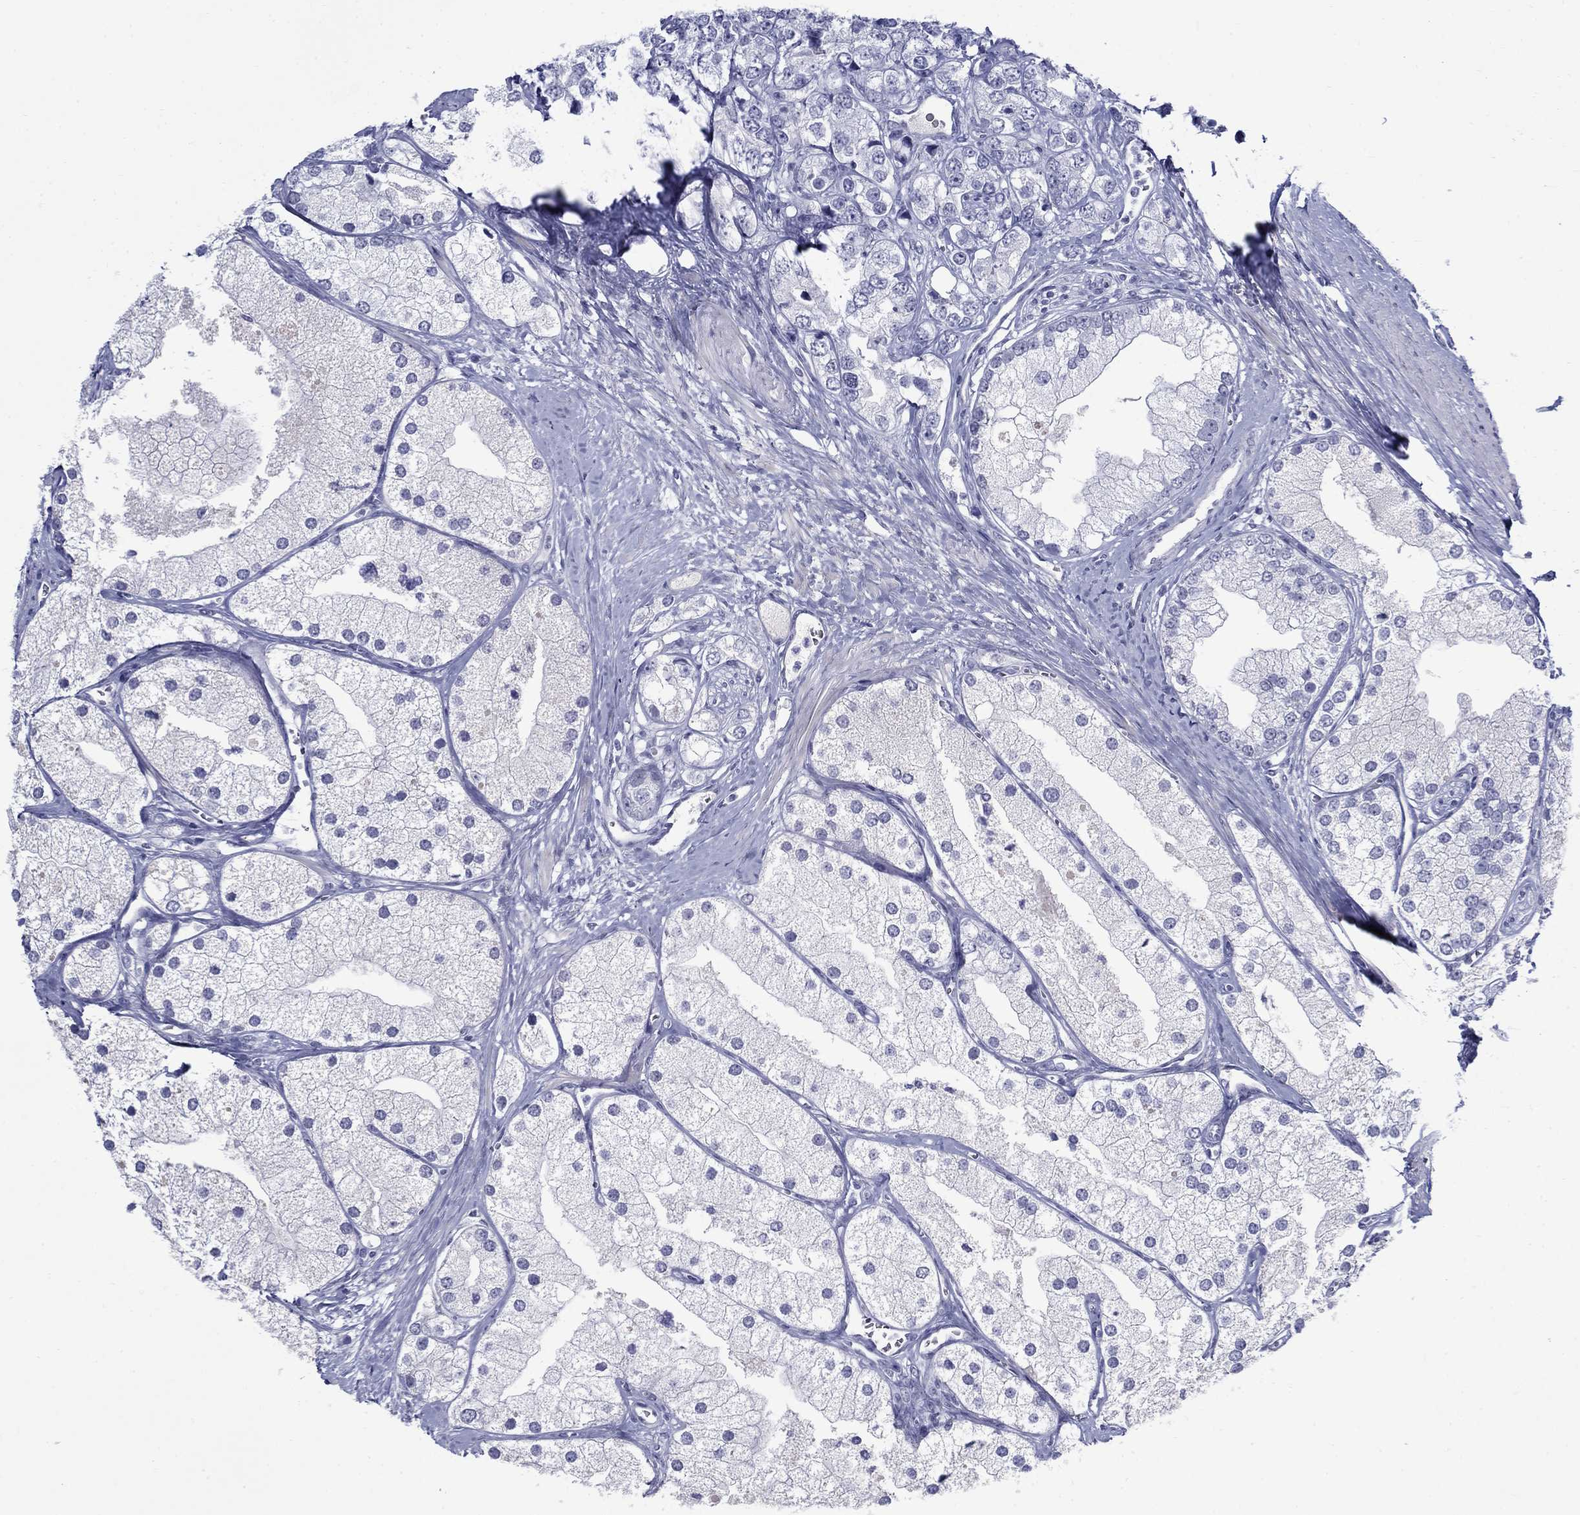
{"staining": {"intensity": "negative", "quantity": "none", "location": "none"}, "tissue": "prostate cancer", "cell_type": "Tumor cells", "image_type": "cancer", "snomed": [{"axis": "morphology", "description": "Adenocarcinoma, NOS"}, {"axis": "topography", "description": "Prostate and seminal vesicle, NOS"}, {"axis": "topography", "description": "Prostate"}], "caption": "Immunohistochemistry of prostate cancer demonstrates no staining in tumor cells. The staining was performed using DAB to visualize the protein expression in brown, while the nuclei were stained in blue with hematoxylin (Magnification: 20x).", "gene": "C4orf19", "patient": {"sex": "male", "age": 79}}